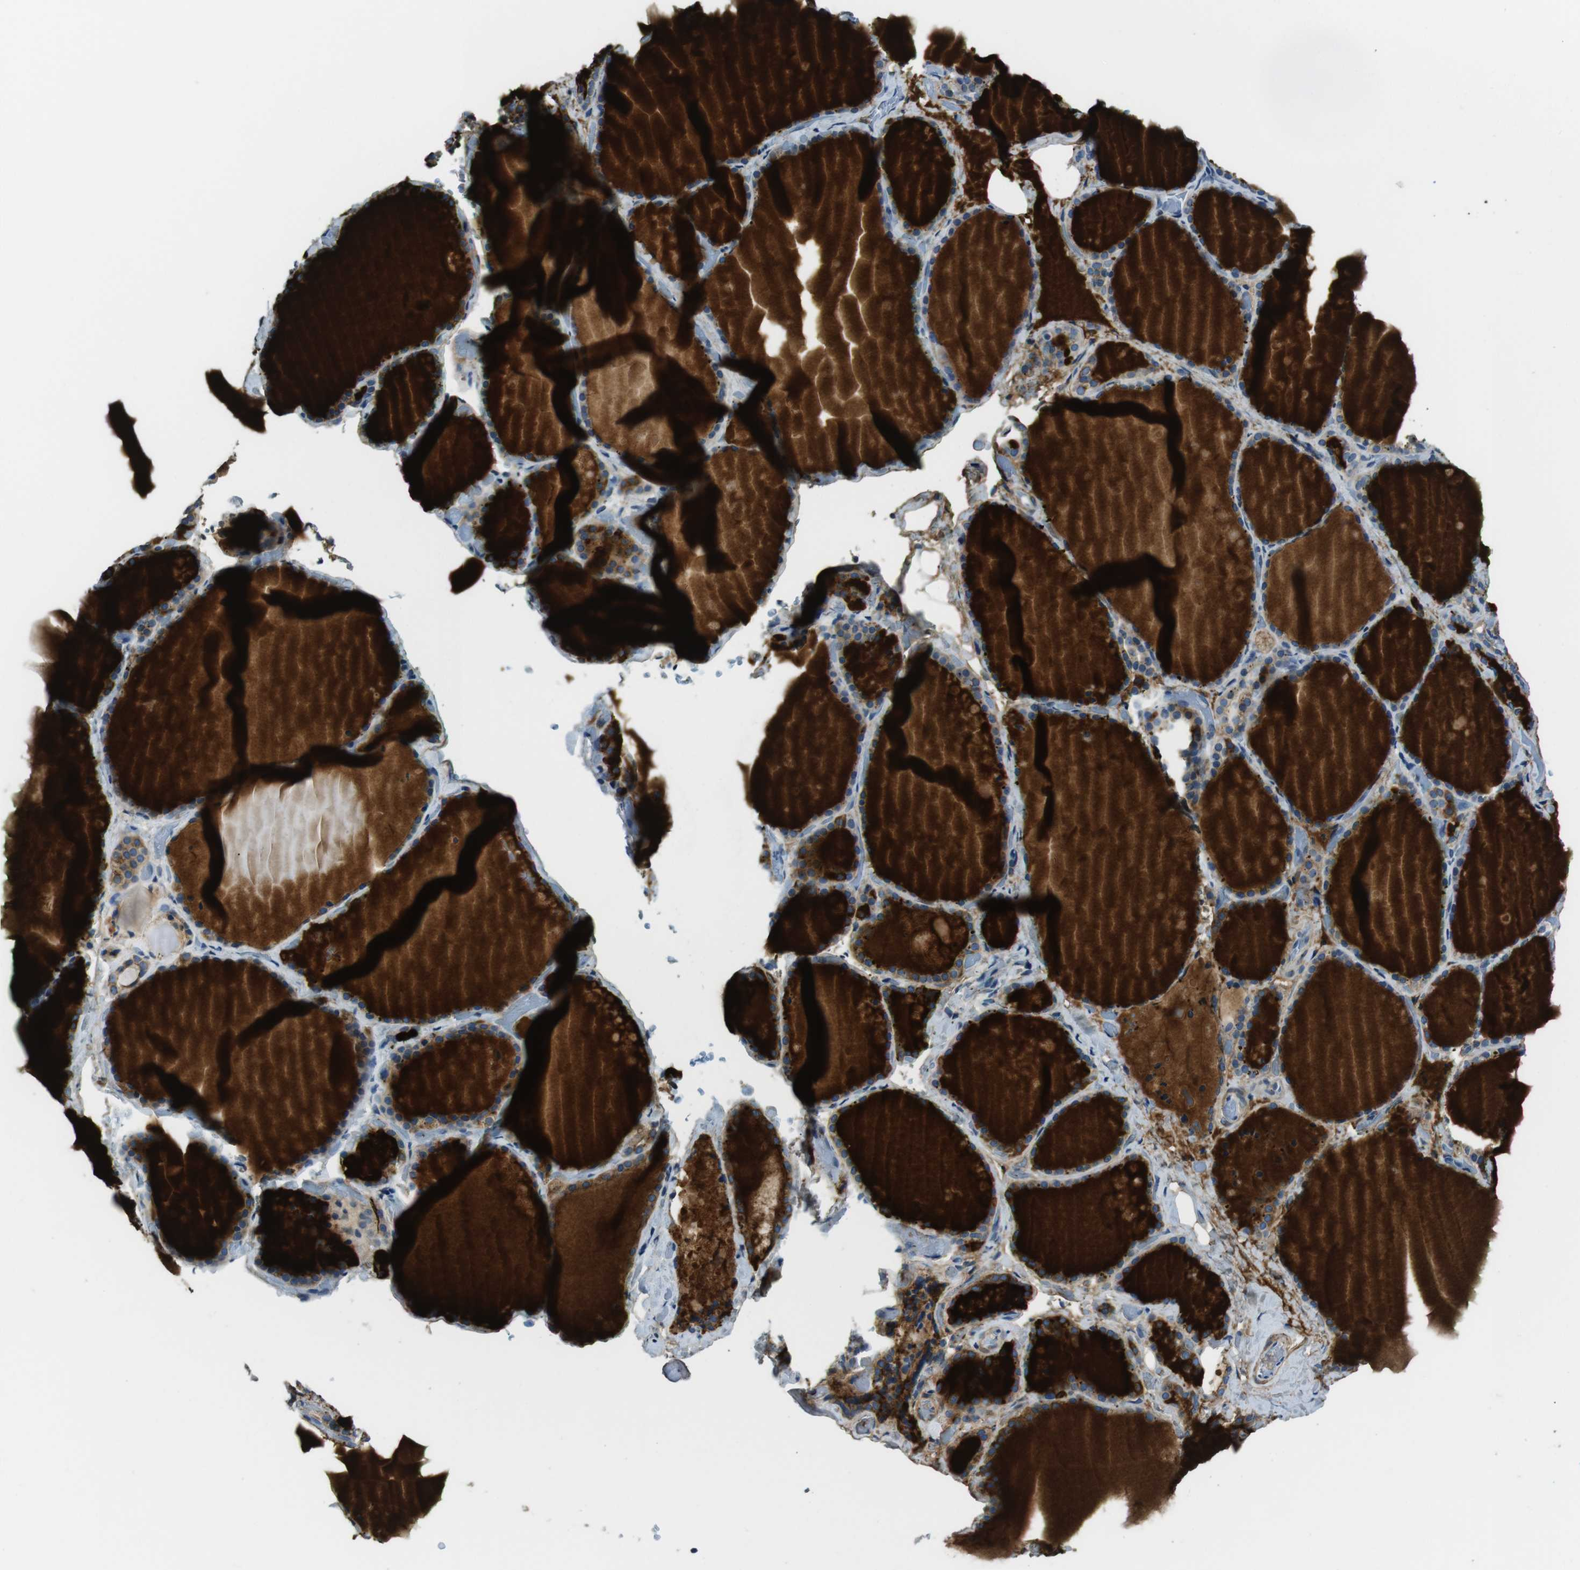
{"staining": {"intensity": "moderate", "quantity": ">75%", "location": "cytoplasmic/membranous"}, "tissue": "thyroid gland", "cell_type": "Glandular cells", "image_type": "normal", "snomed": [{"axis": "morphology", "description": "Normal tissue, NOS"}, {"axis": "topography", "description": "Thyroid gland"}], "caption": "This micrograph demonstrates immunohistochemistry (IHC) staining of benign human thyroid gland, with medium moderate cytoplasmic/membranous staining in approximately >75% of glandular cells.", "gene": "UNC5CL", "patient": {"sex": "female", "age": 44}}